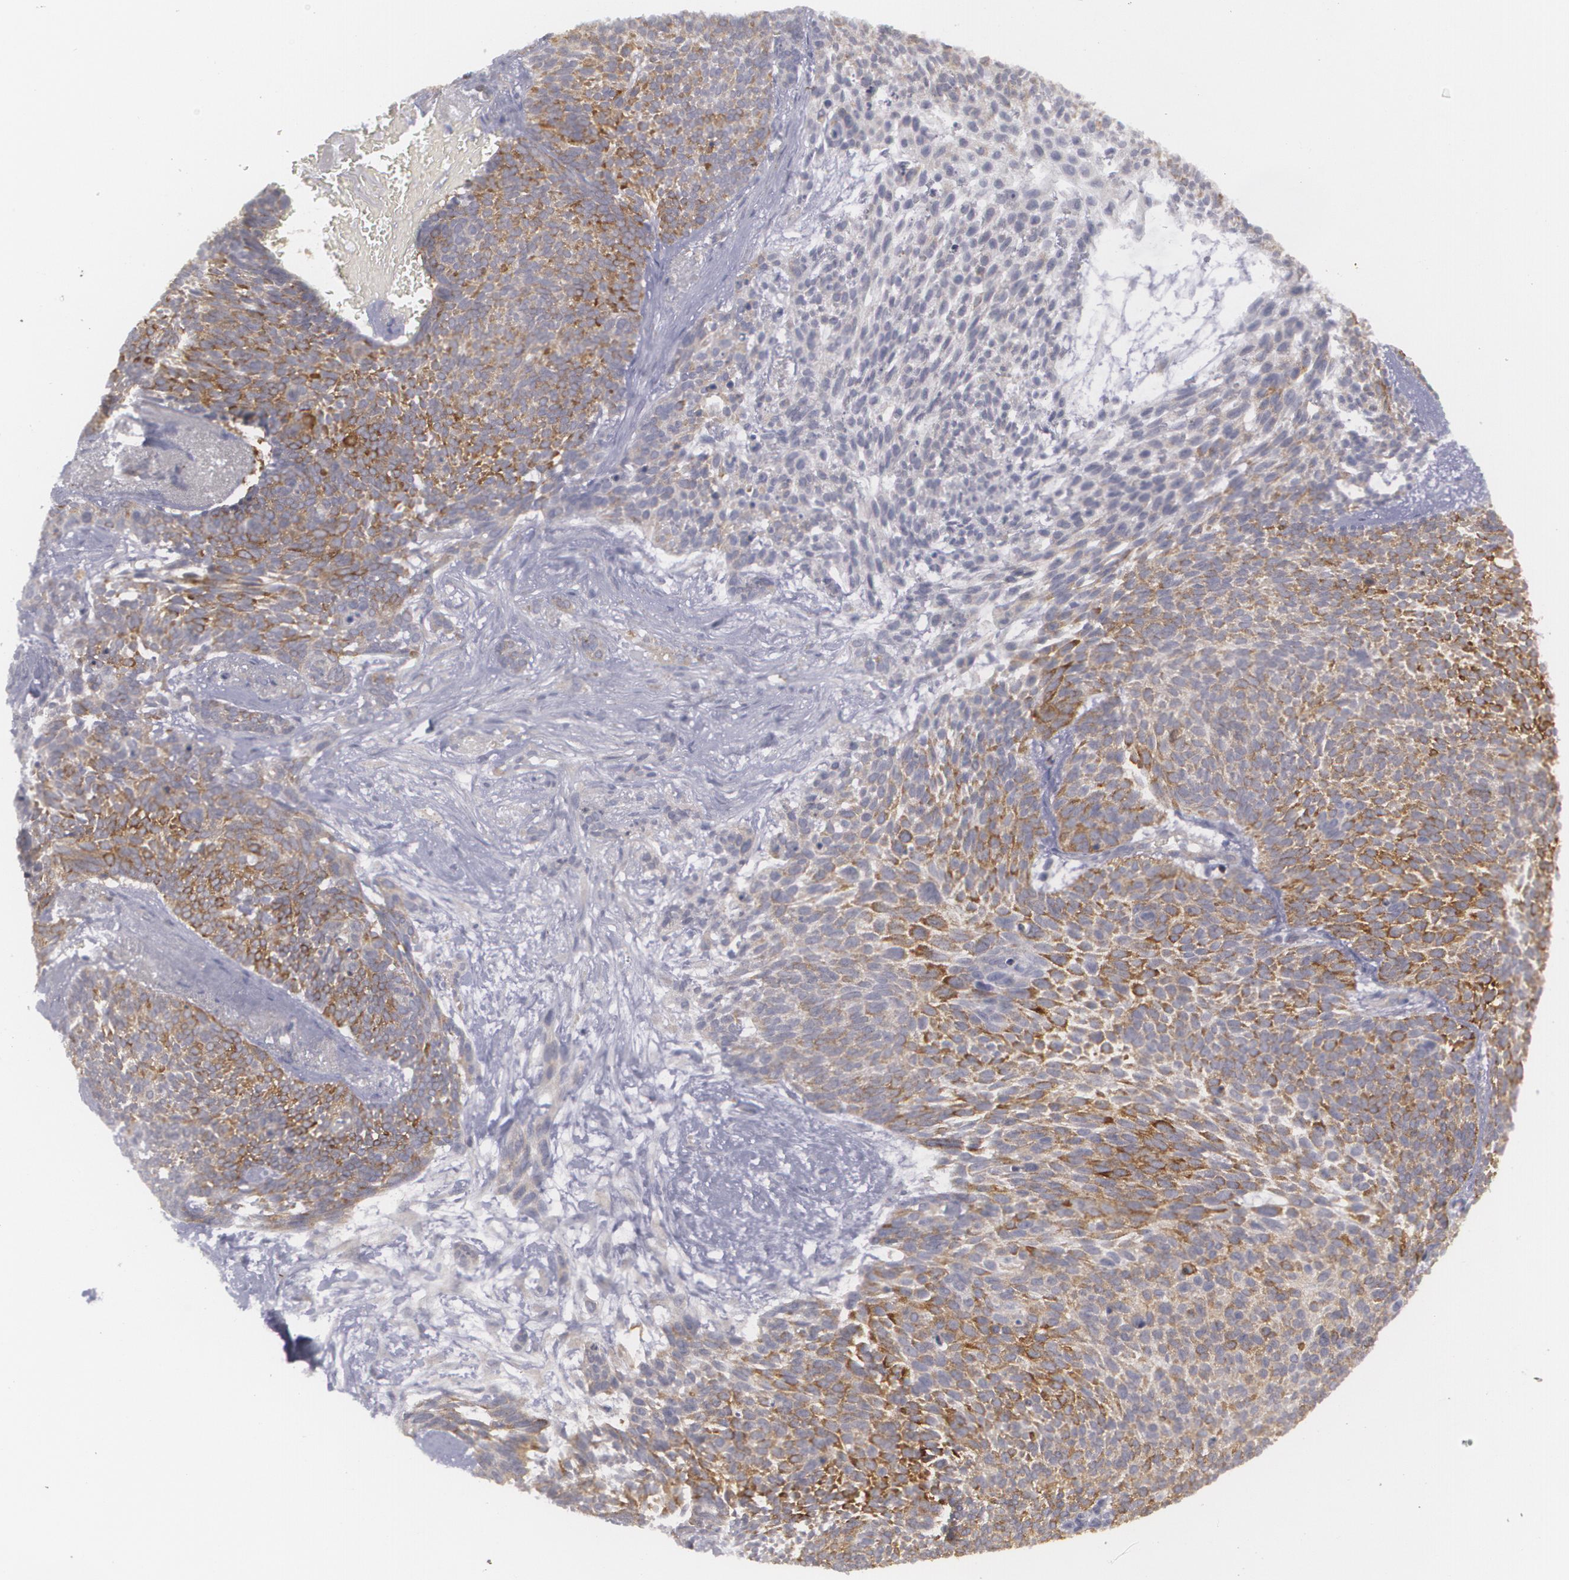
{"staining": {"intensity": "moderate", "quantity": "25%-75%", "location": "cytoplasmic/membranous"}, "tissue": "skin cancer", "cell_type": "Tumor cells", "image_type": "cancer", "snomed": [{"axis": "morphology", "description": "Basal cell carcinoma"}, {"axis": "topography", "description": "Skin"}], "caption": "This image displays IHC staining of human skin cancer (basal cell carcinoma), with medium moderate cytoplasmic/membranous staining in about 25%-75% of tumor cells.", "gene": "BIN1", "patient": {"sex": "male", "age": 84}}